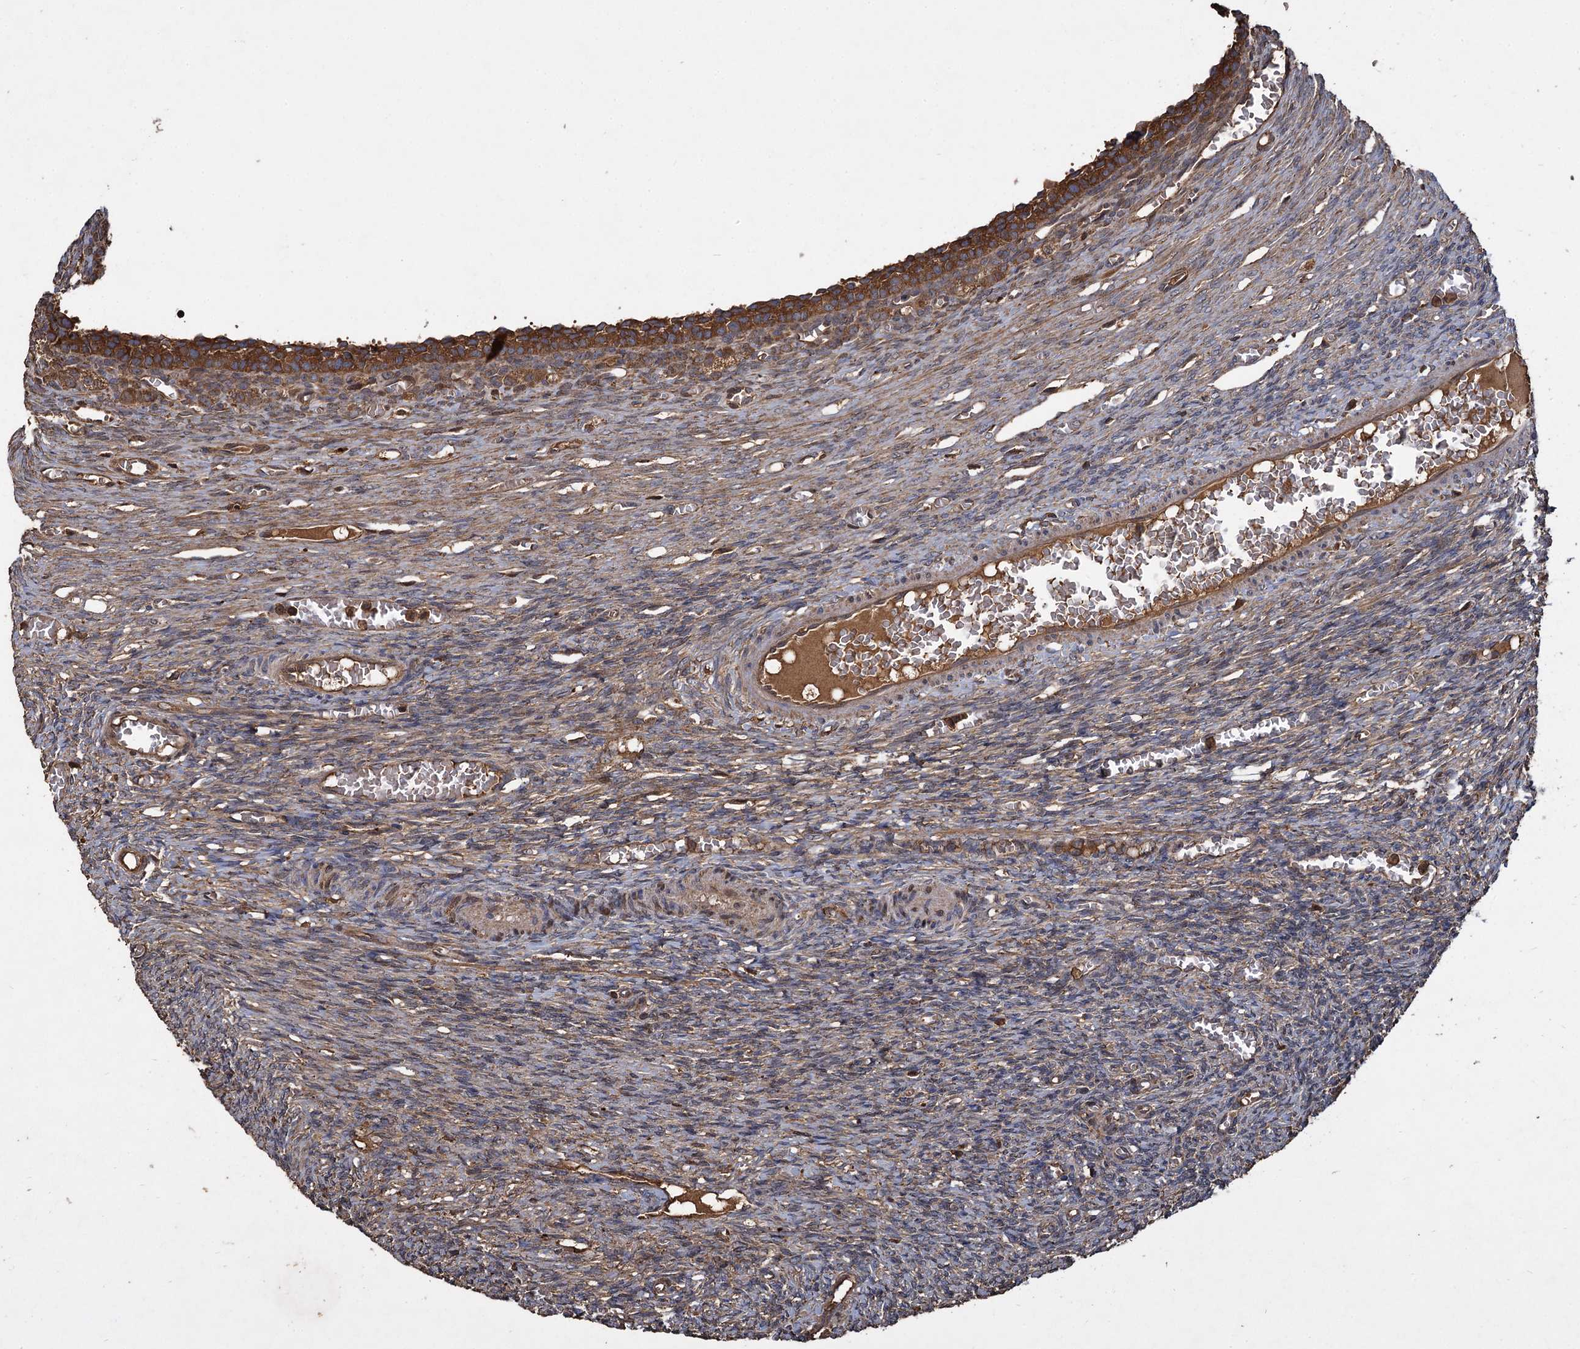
{"staining": {"intensity": "strong", "quantity": ">75%", "location": "cytoplasmic/membranous"}, "tissue": "ovary", "cell_type": "Follicle cells", "image_type": "normal", "snomed": [{"axis": "morphology", "description": "Normal tissue, NOS"}, {"axis": "topography", "description": "Ovary"}], "caption": "IHC of unremarkable ovary displays high levels of strong cytoplasmic/membranous staining in approximately >75% of follicle cells. (Stains: DAB in brown, nuclei in blue, Microscopy: brightfield microscopy at high magnification).", "gene": "GCLC", "patient": {"sex": "female", "age": 27}}